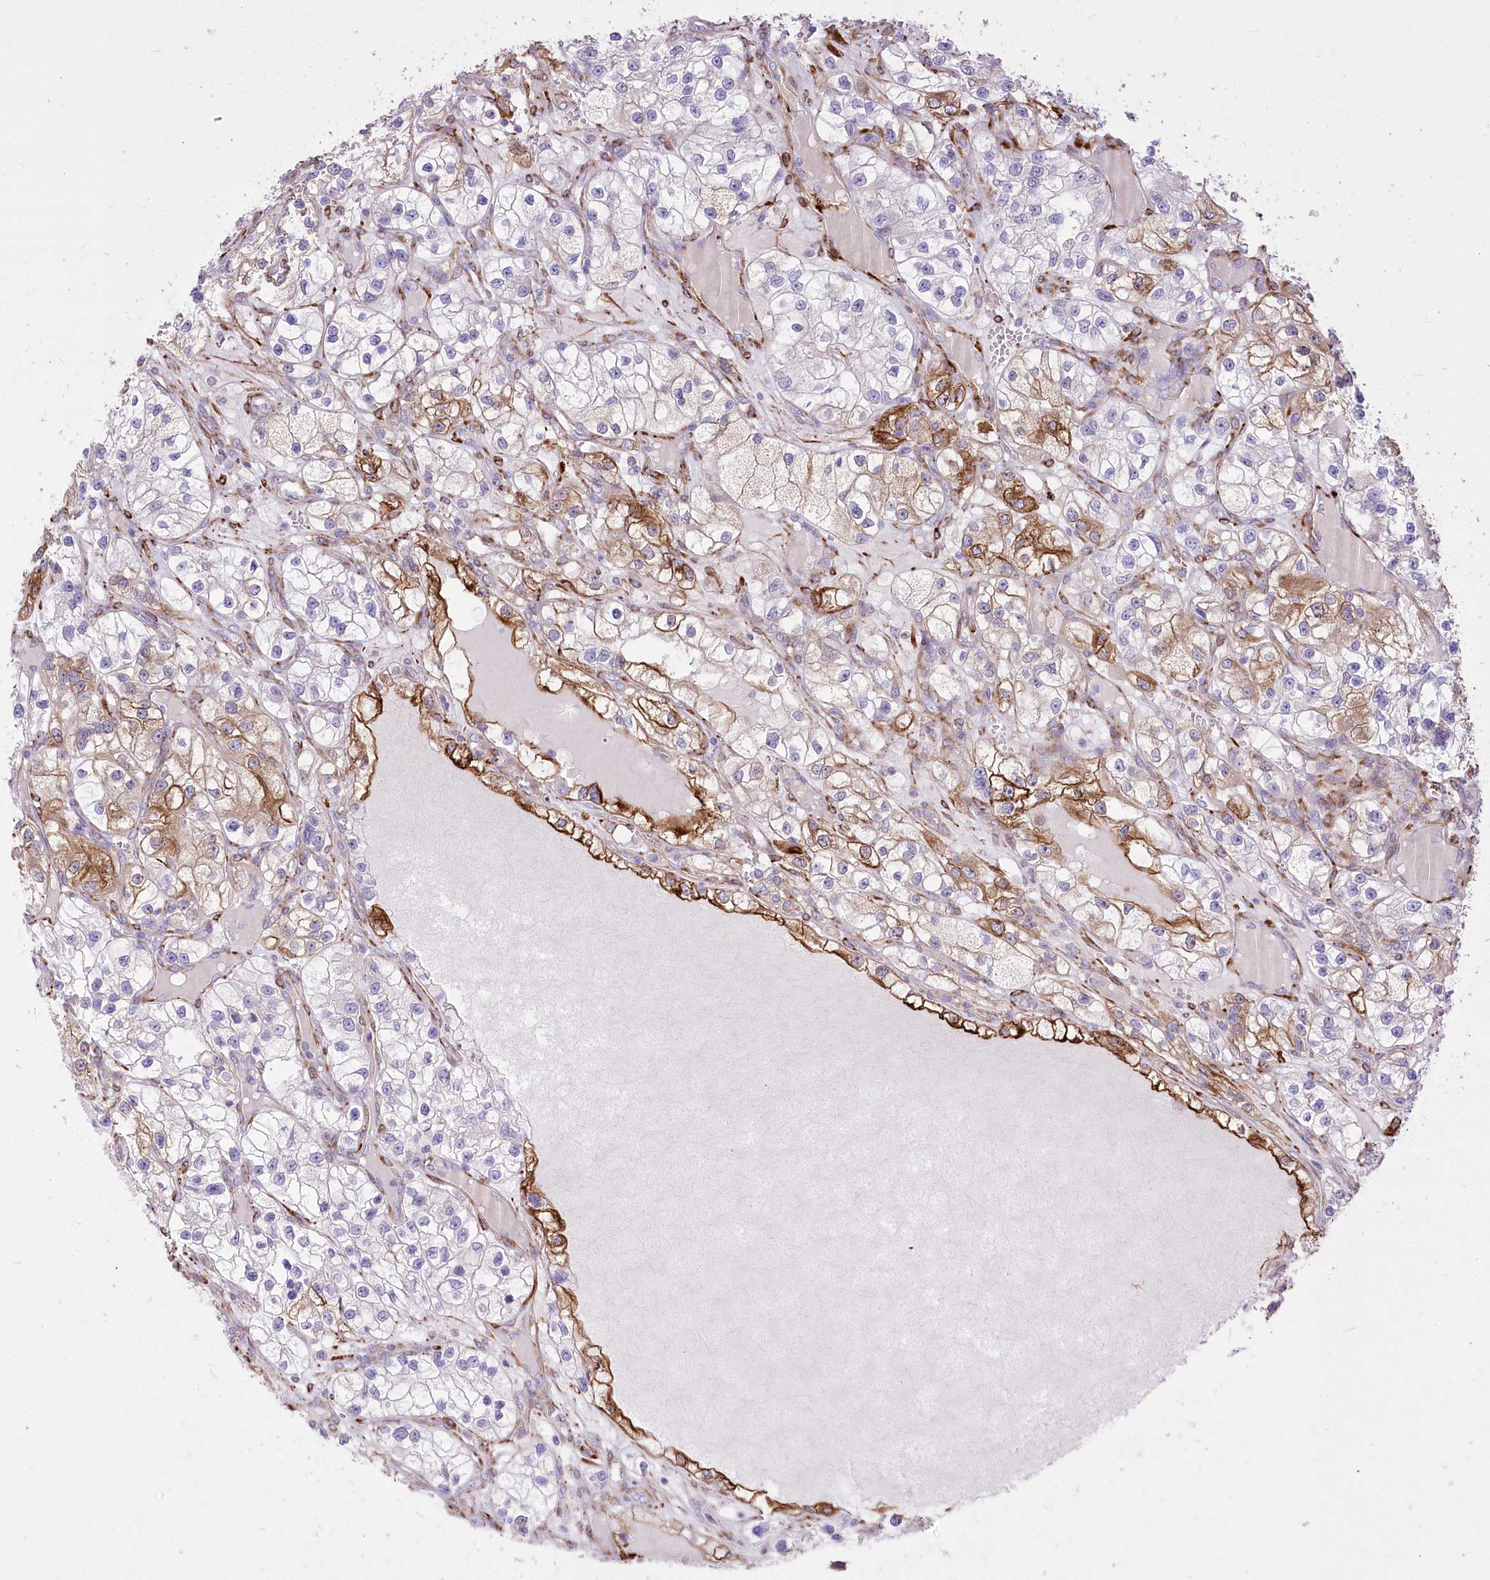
{"staining": {"intensity": "moderate", "quantity": "<25%", "location": "cytoplasmic/membranous"}, "tissue": "renal cancer", "cell_type": "Tumor cells", "image_type": "cancer", "snomed": [{"axis": "morphology", "description": "Adenocarcinoma, NOS"}, {"axis": "topography", "description": "Kidney"}], "caption": "Renal cancer was stained to show a protein in brown. There is low levels of moderate cytoplasmic/membranous staining in about <25% of tumor cells.", "gene": "ANGPTL3", "patient": {"sex": "female", "age": 57}}